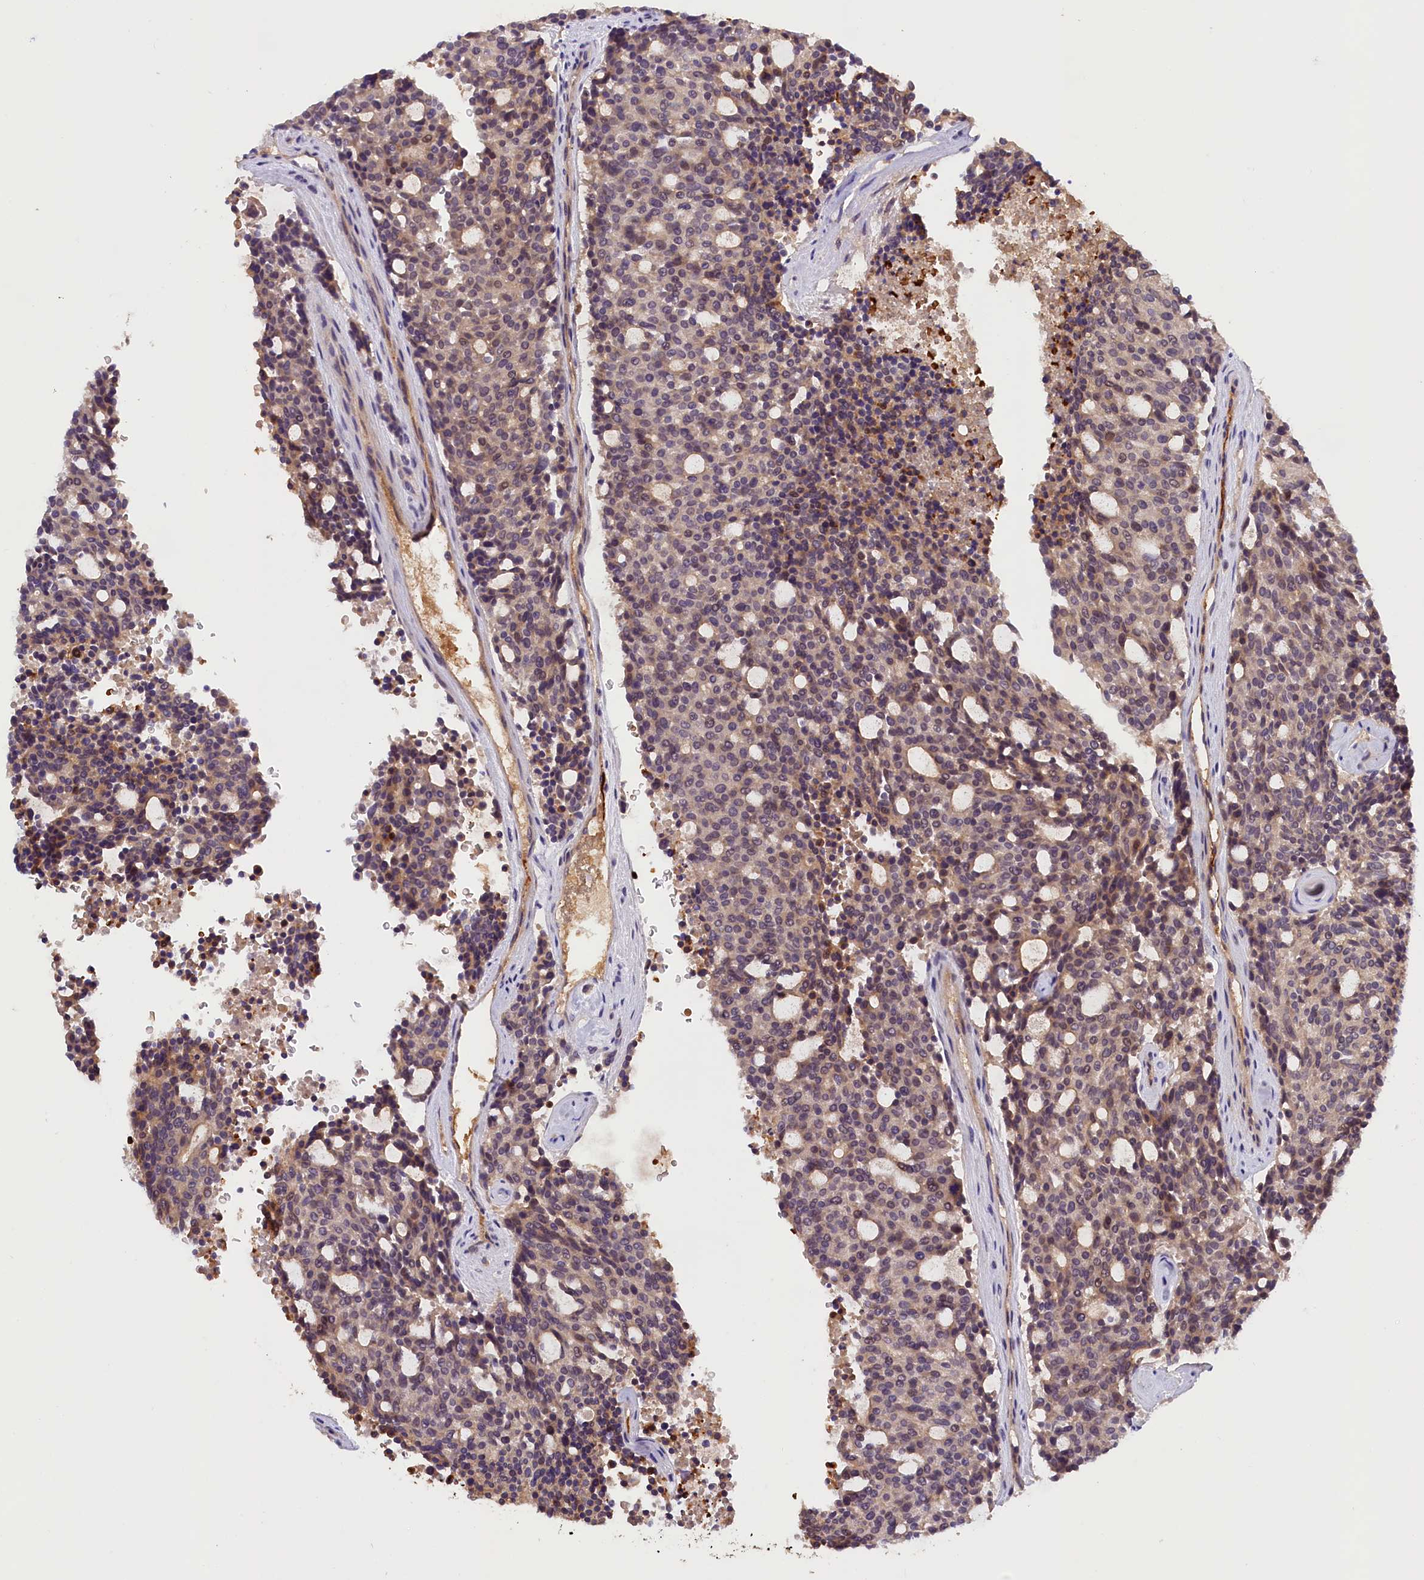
{"staining": {"intensity": "weak", "quantity": "25%-75%", "location": "cytoplasmic/membranous"}, "tissue": "carcinoid", "cell_type": "Tumor cells", "image_type": "cancer", "snomed": [{"axis": "morphology", "description": "Carcinoid, malignant, NOS"}, {"axis": "topography", "description": "Pancreas"}], "caption": "This micrograph demonstrates IHC staining of carcinoid, with low weak cytoplasmic/membranous staining in approximately 25%-75% of tumor cells.", "gene": "PHAF1", "patient": {"sex": "female", "age": 54}}